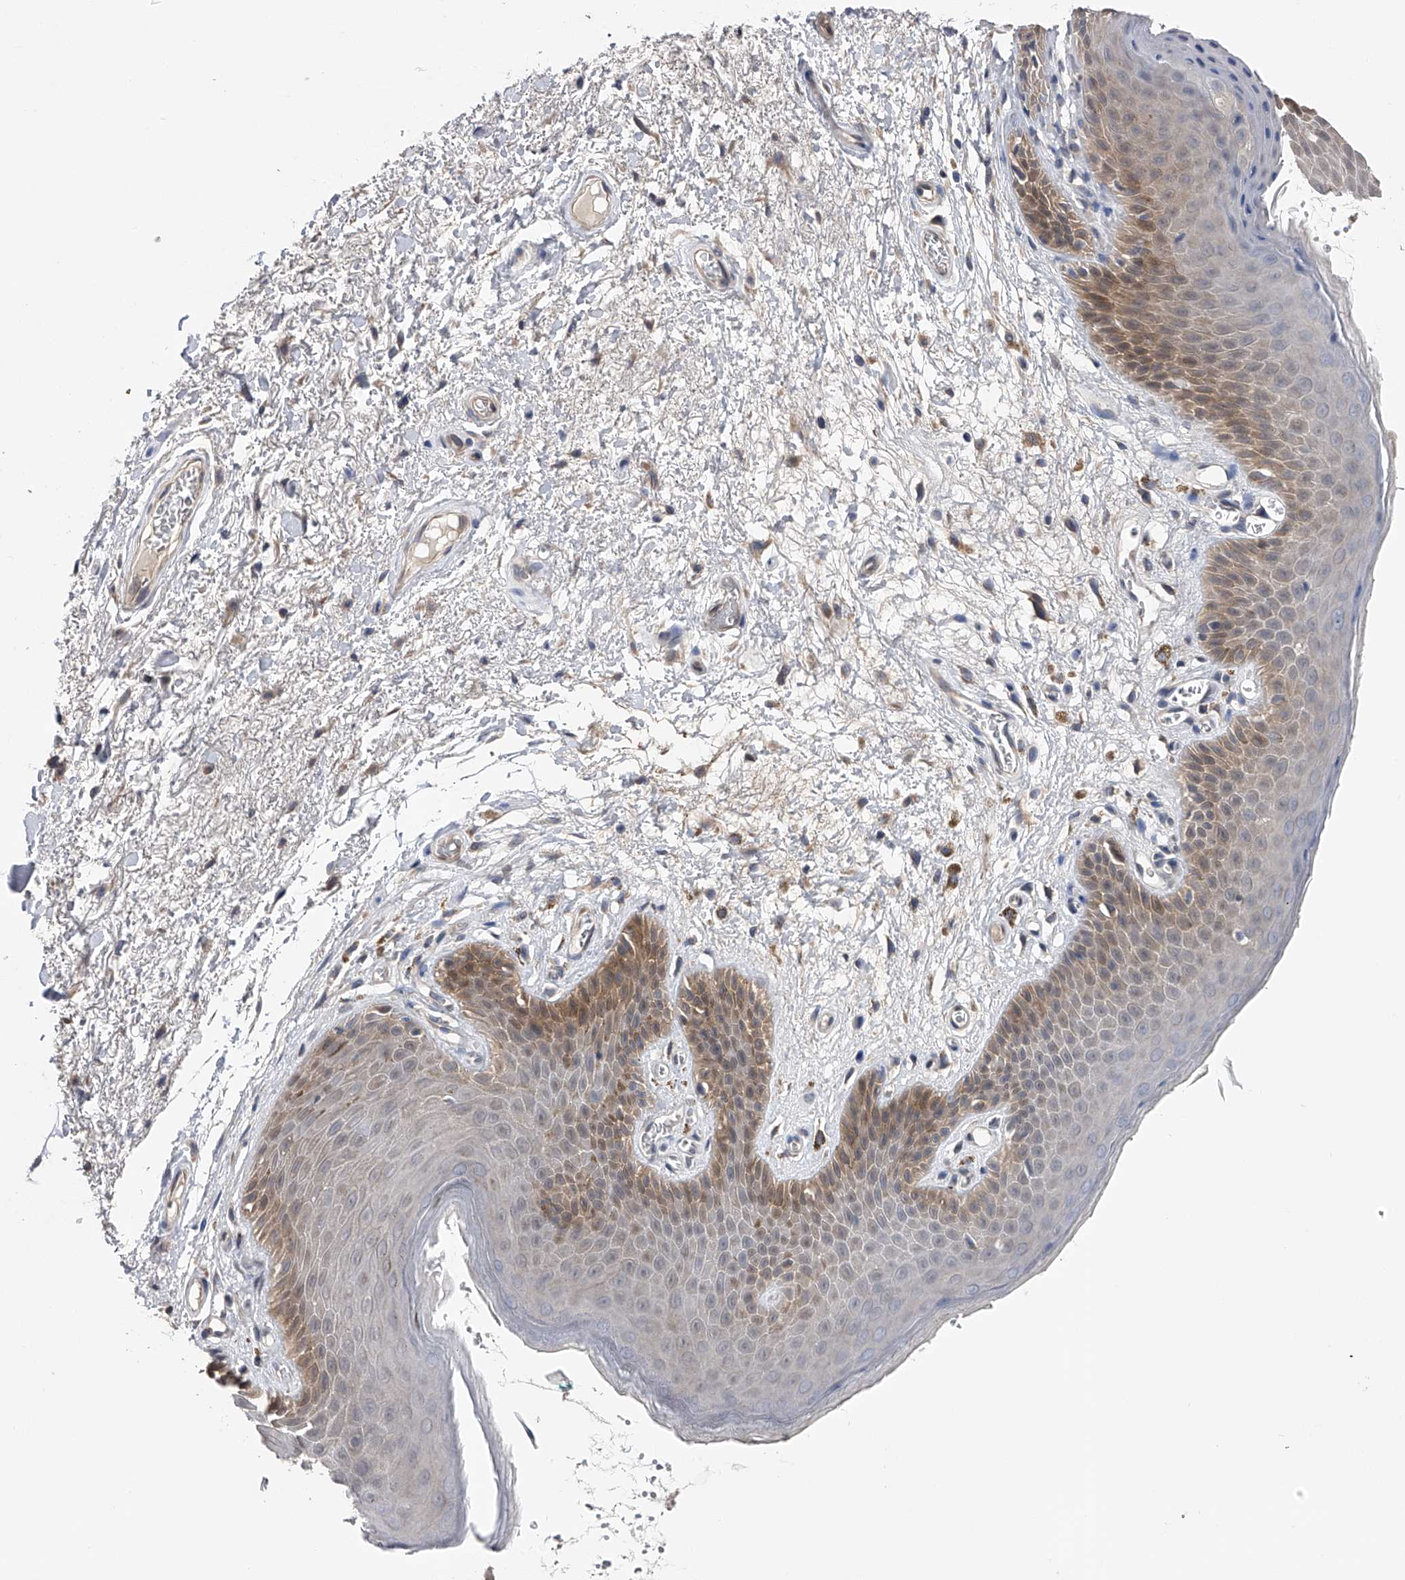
{"staining": {"intensity": "moderate", "quantity": "<25%", "location": "cytoplasmic/membranous"}, "tissue": "skin", "cell_type": "Epidermal cells", "image_type": "normal", "snomed": [{"axis": "morphology", "description": "Normal tissue, NOS"}, {"axis": "topography", "description": "Anal"}], "caption": "The histopathology image demonstrates a brown stain indicating the presence of a protein in the cytoplasmic/membranous of epidermal cells in skin. The staining is performed using DAB (3,3'-diaminobenzidine) brown chromogen to label protein expression. The nuclei are counter-stained blue using hematoxylin.", "gene": "CFAP298", "patient": {"sex": "male", "age": 74}}